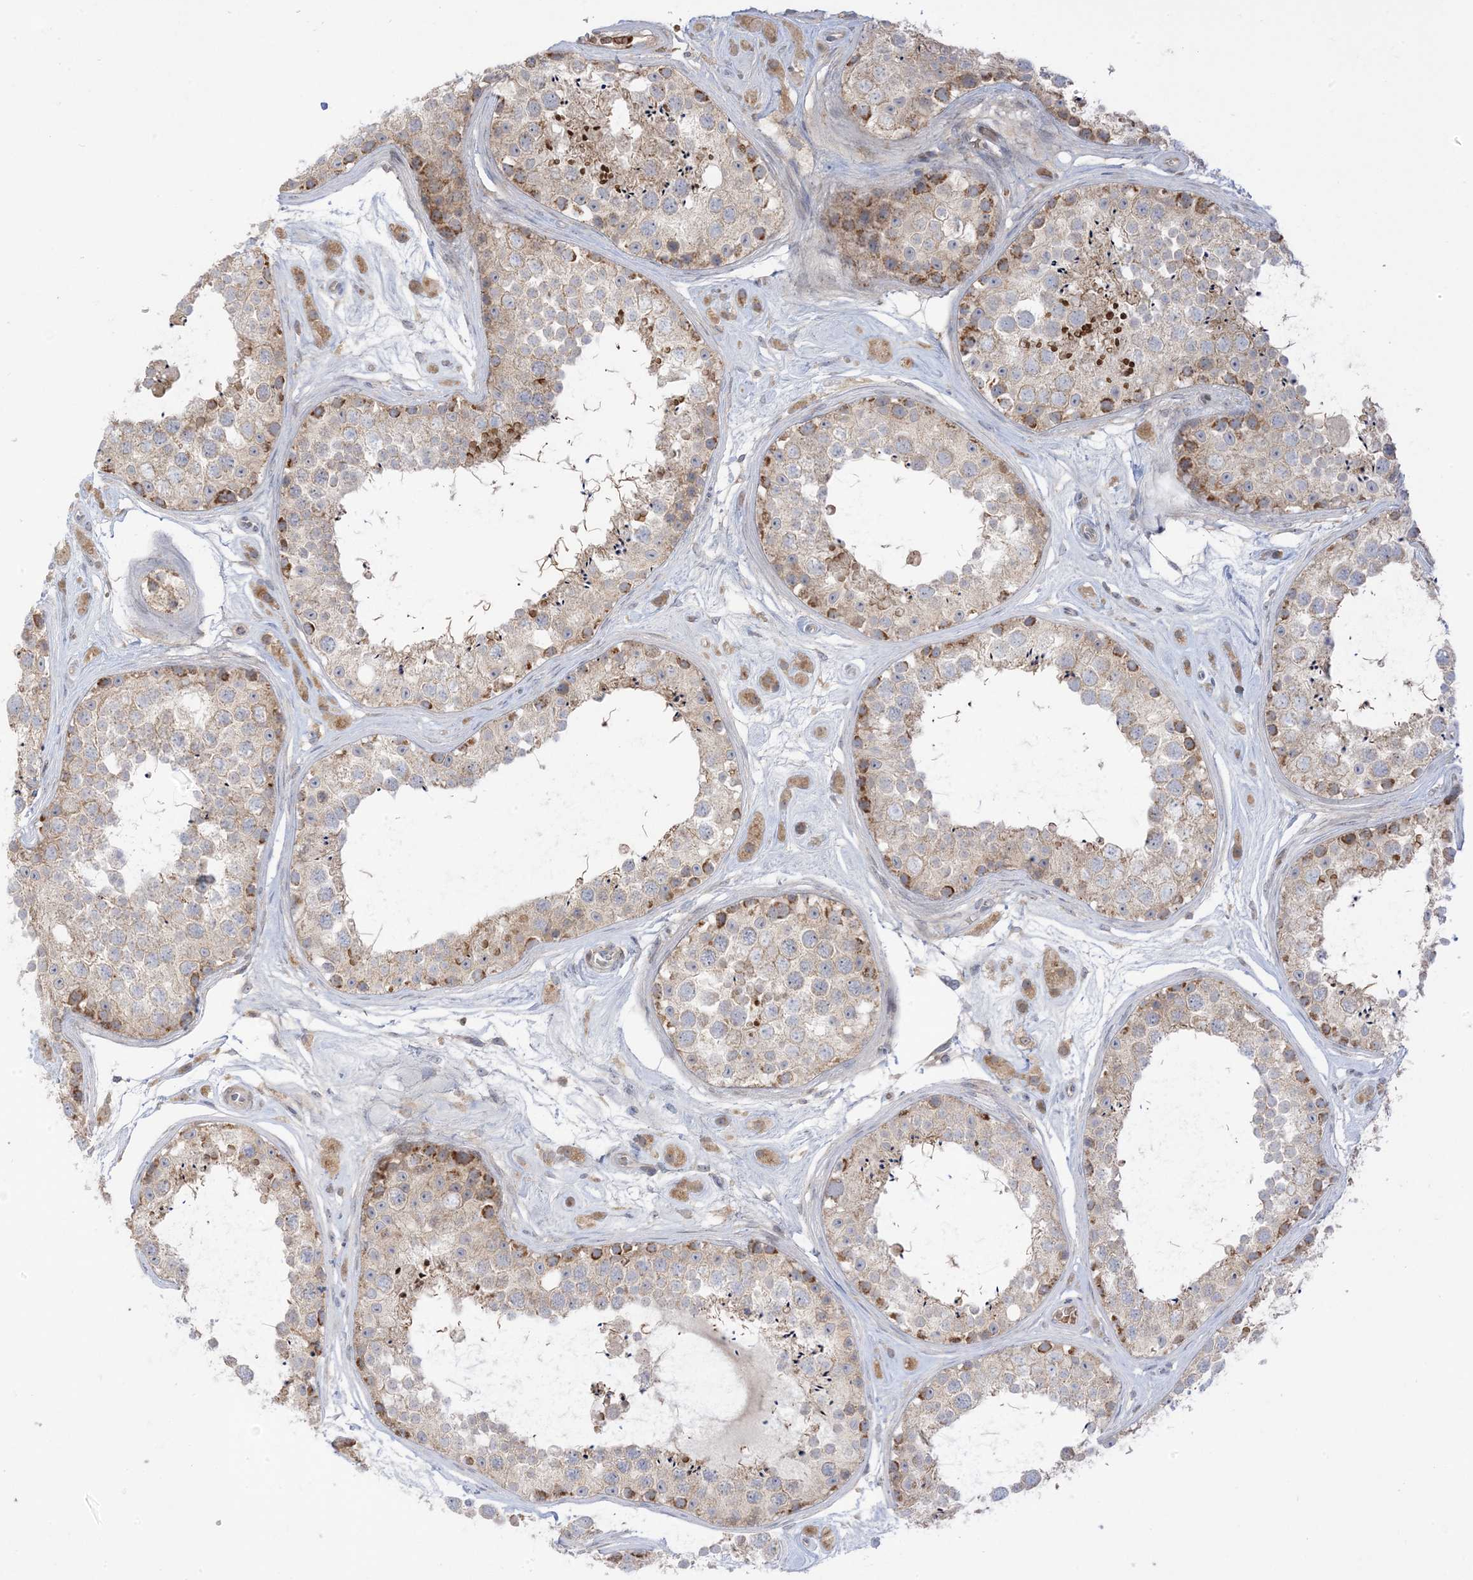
{"staining": {"intensity": "moderate", "quantity": "<25%", "location": "cytoplasmic/membranous"}, "tissue": "testis", "cell_type": "Cells in seminiferous ducts", "image_type": "normal", "snomed": [{"axis": "morphology", "description": "Normal tissue, NOS"}, {"axis": "topography", "description": "Testis"}], "caption": "Protein staining reveals moderate cytoplasmic/membranous staining in about <25% of cells in seminiferous ducts in unremarkable testis. (DAB (3,3'-diaminobenzidine) IHC, brown staining for protein, blue staining for nuclei).", "gene": "NPPC", "patient": {"sex": "male", "age": 25}}